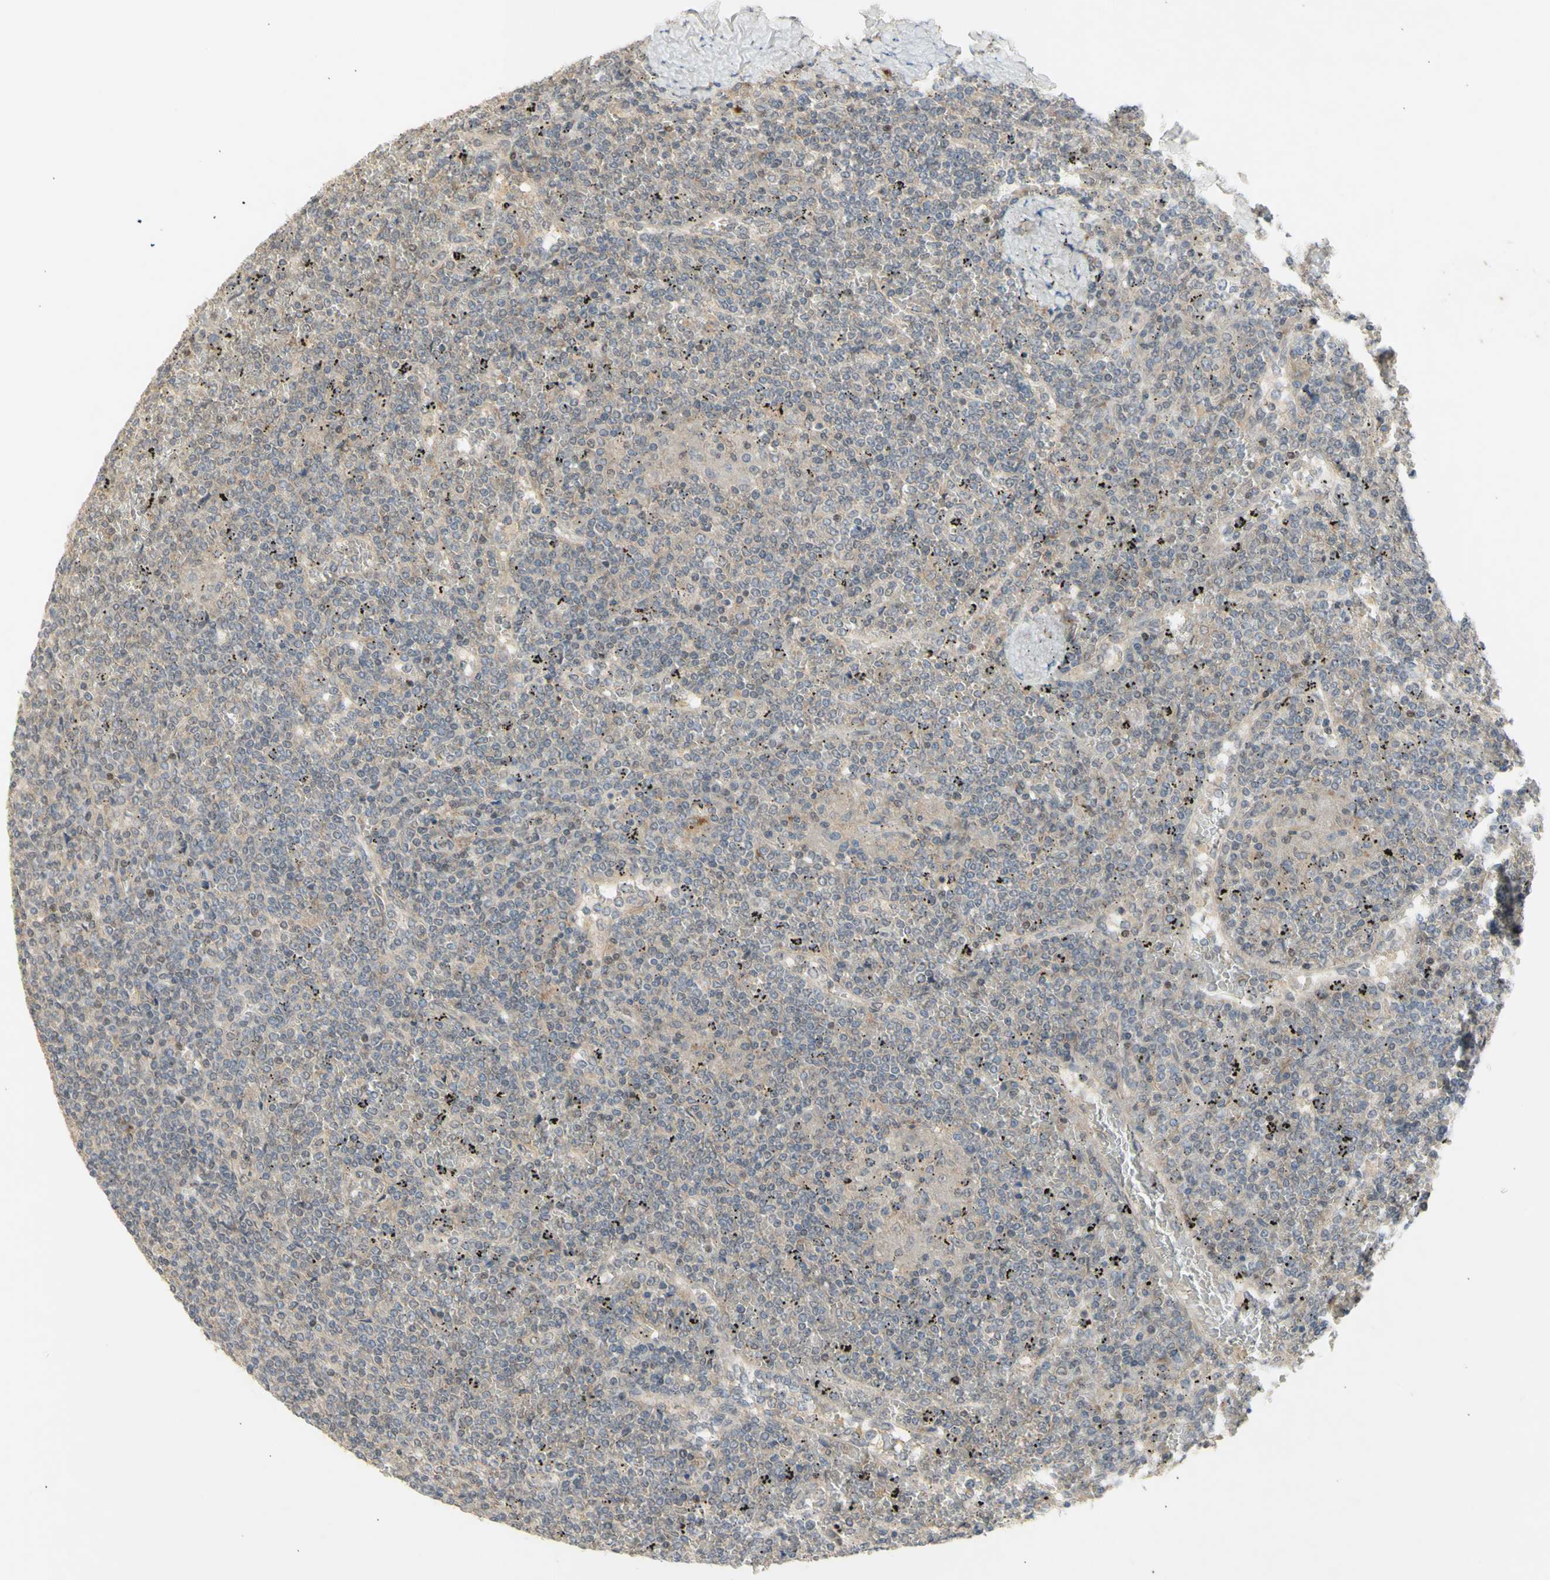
{"staining": {"intensity": "negative", "quantity": "none", "location": "none"}, "tissue": "lymphoma", "cell_type": "Tumor cells", "image_type": "cancer", "snomed": [{"axis": "morphology", "description": "Malignant lymphoma, non-Hodgkin's type, Low grade"}, {"axis": "topography", "description": "Spleen"}], "caption": "Tumor cells are negative for protein expression in human low-grade malignant lymphoma, non-Hodgkin's type. (DAB immunohistochemistry with hematoxylin counter stain).", "gene": "NLRP1", "patient": {"sex": "female", "age": 19}}